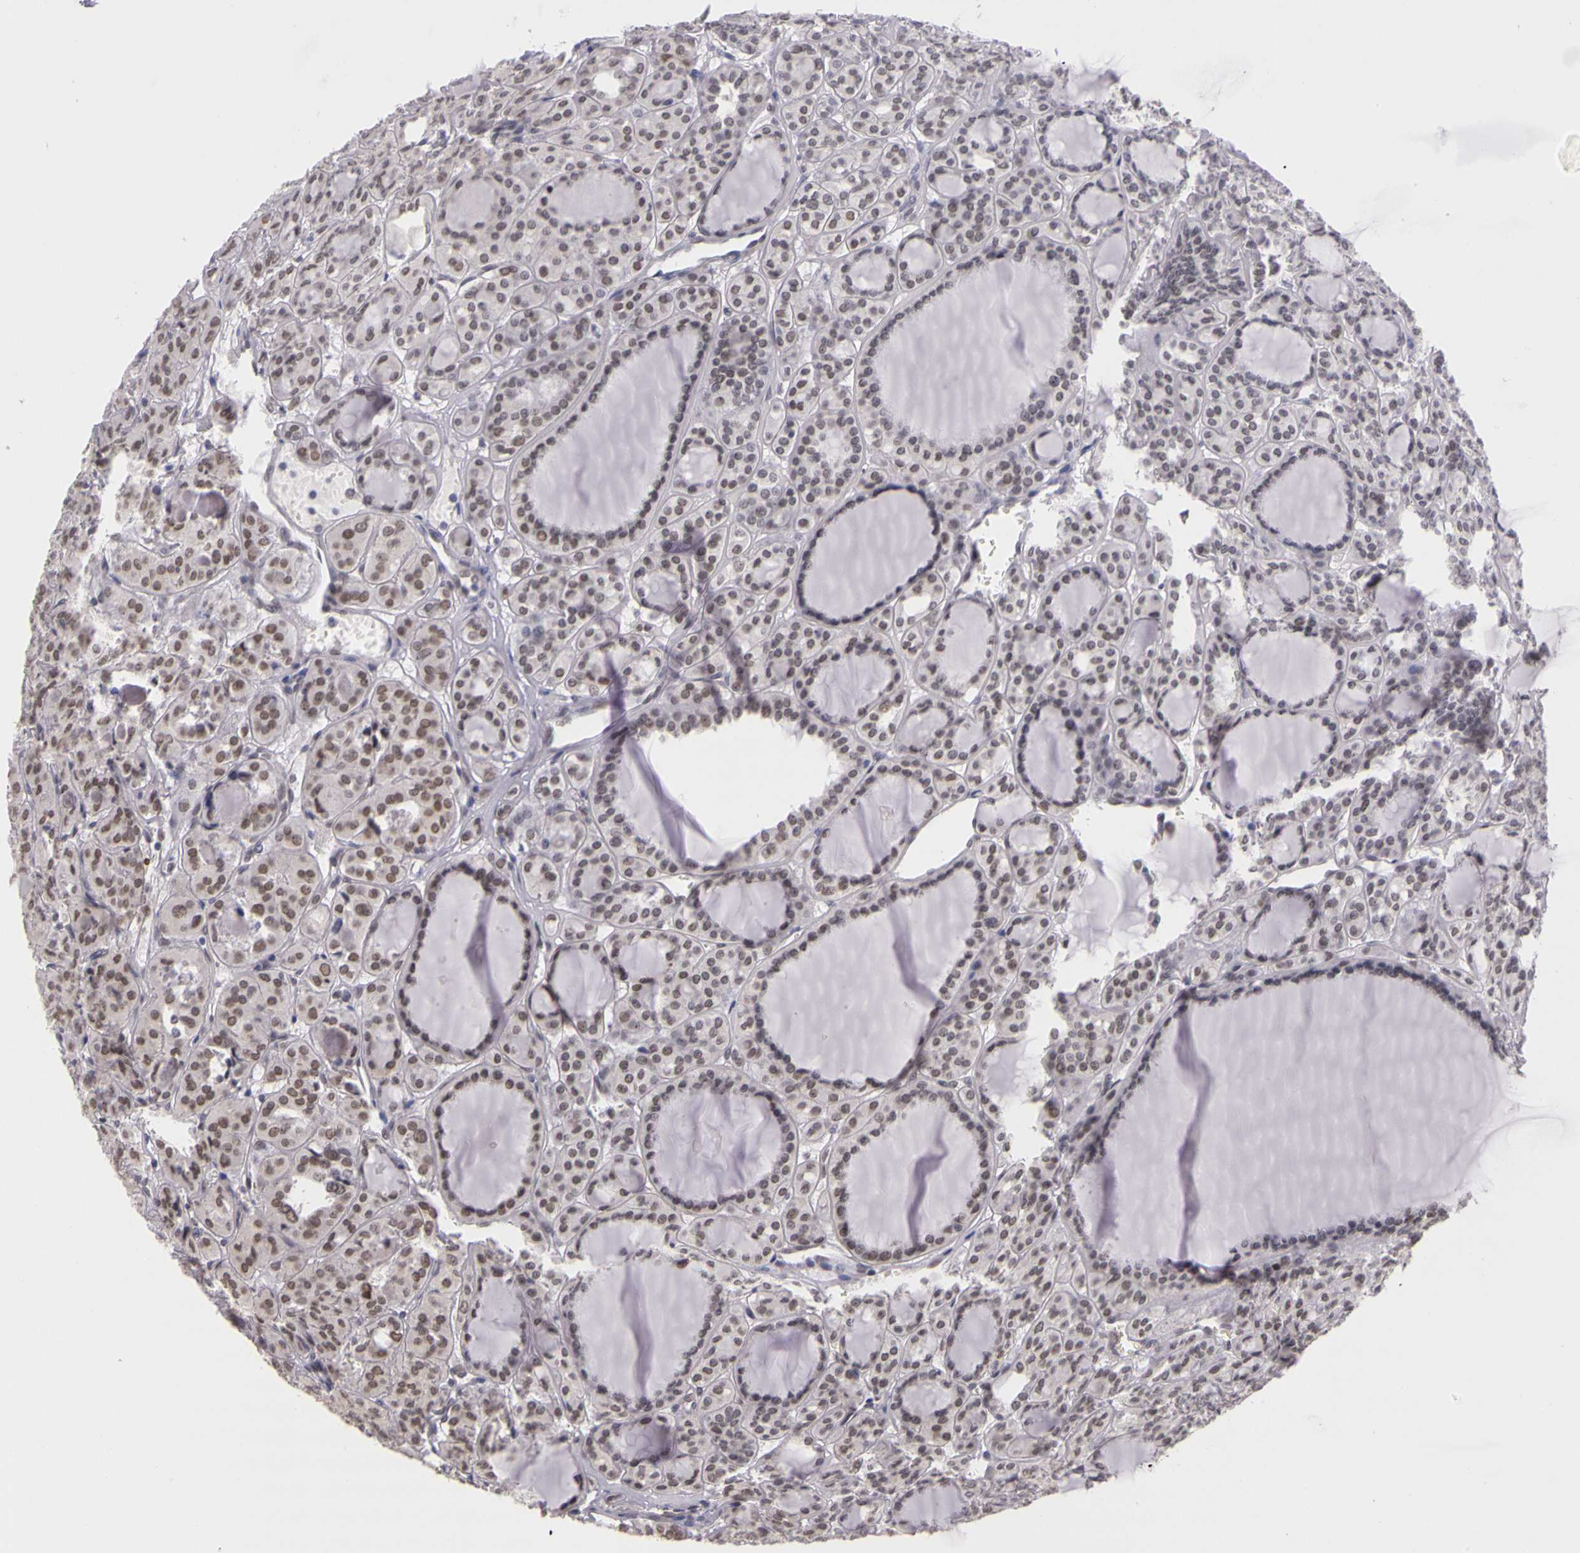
{"staining": {"intensity": "weak", "quantity": ">75%", "location": "nuclear"}, "tissue": "thyroid cancer", "cell_type": "Tumor cells", "image_type": "cancer", "snomed": [{"axis": "morphology", "description": "Follicular adenoma carcinoma, NOS"}, {"axis": "topography", "description": "Thyroid gland"}], "caption": "Thyroid cancer (follicular adenoma carcinoma) stained with a protein marker shows weak staining in tumor cells.", "gene": "WDR13", "patient": {"sex": "female", "age": 71}}